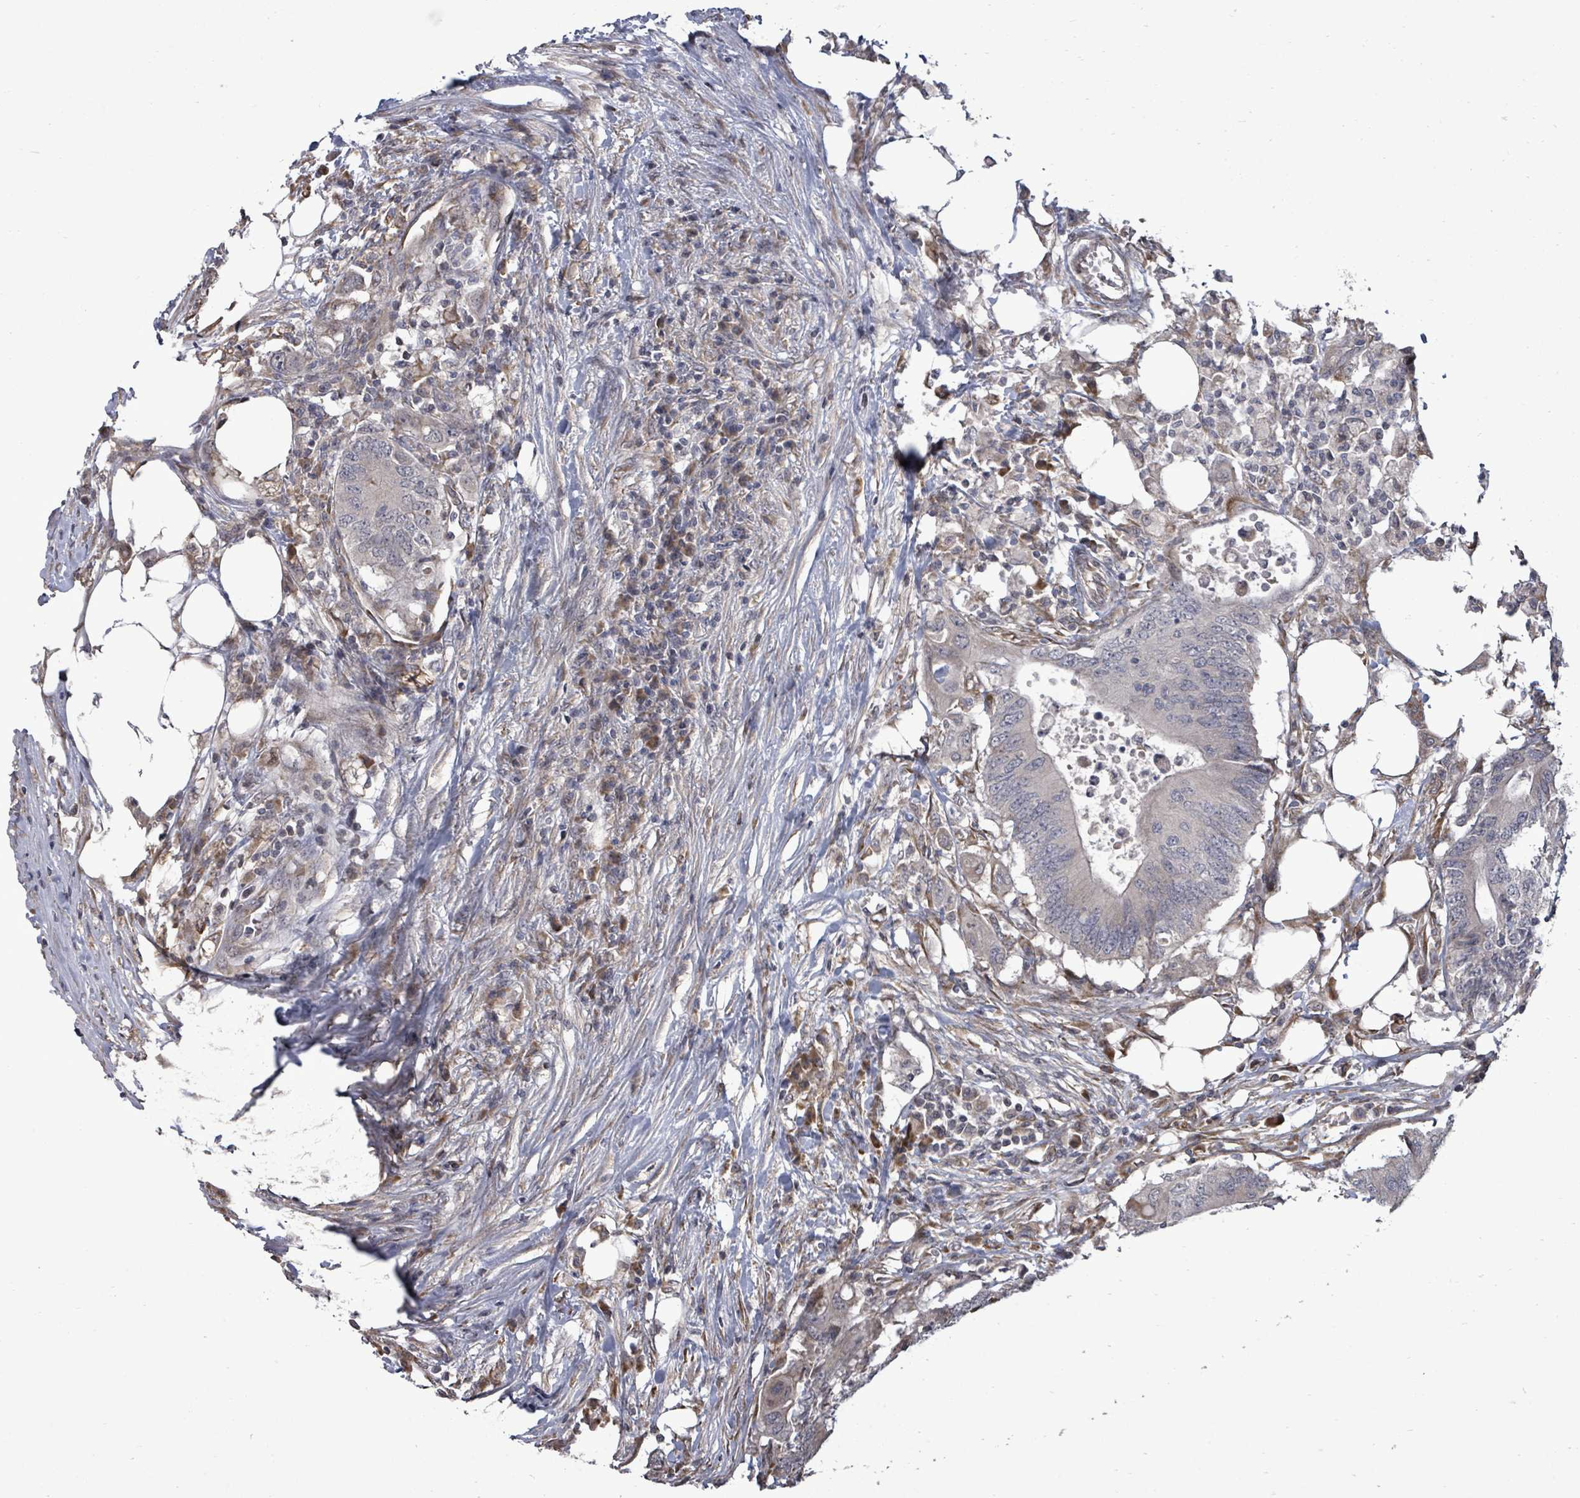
{"staining": {"intensity": "negative", "quantity": "none", "location": "none"}, "tissue": "colorectal cancer", "cell_type": "Tumor cells", "image_type": "cancer", "snomed": [{"axis": "morphology", "description": "Adenocarcinoma, NOS"}, {"axis": "topography", "description": "Colon"}], "caption": "Immunohistochemistry (IHC) of human colorectal cancer displays no positivity in tumor cells.", "gene": "POMGNT2", "patient": {"sex": "male", "age": 71}}